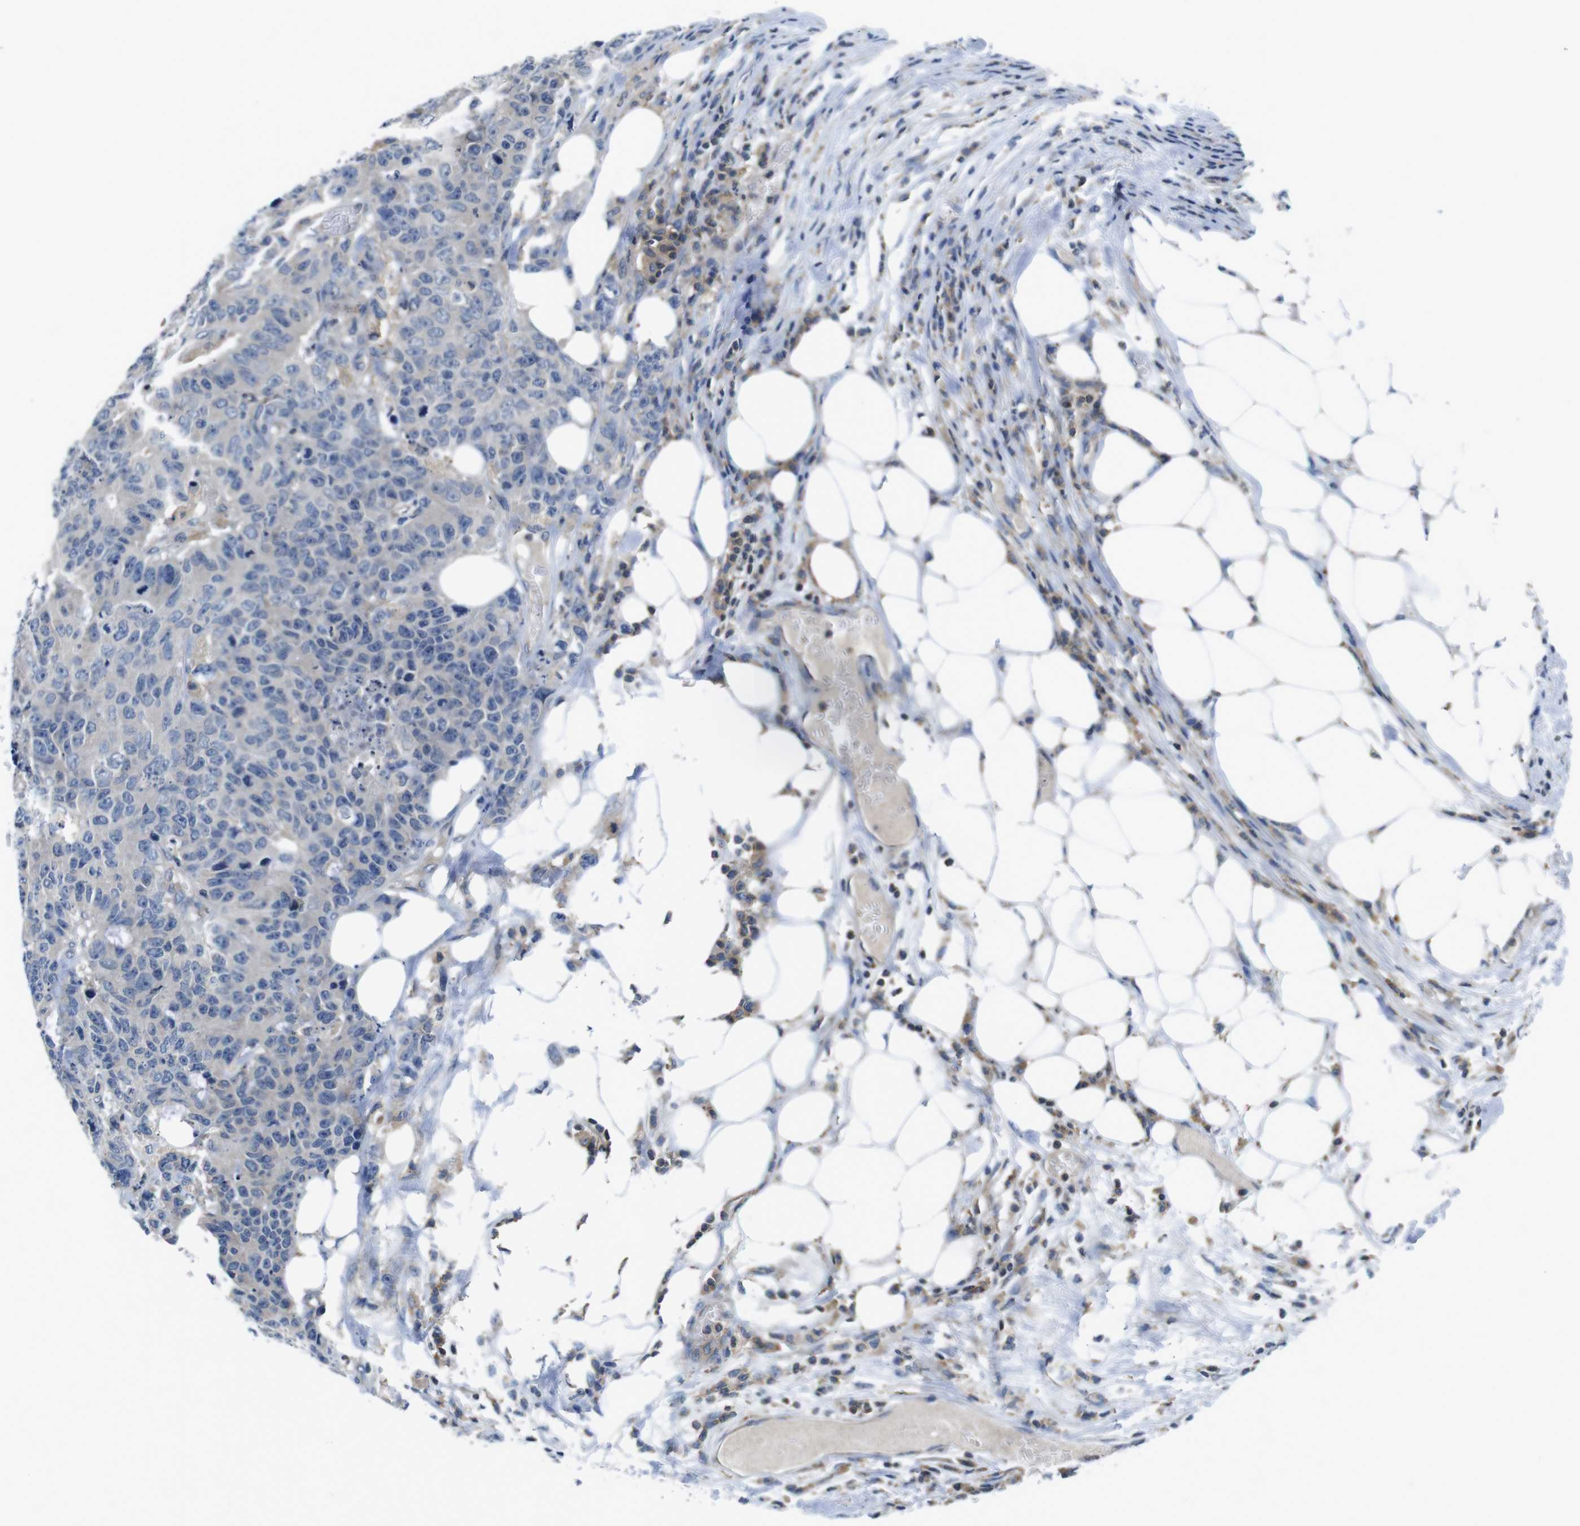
{"staining": {"intensity": "negative", "quantity": "none", "location": "none"}, "tissue": "colorectal cancer", "cell_type": "Tumor cells", "image_type": "cancer", "snomed": [{"axis": "morphology", "description": "Adenocarcinoma, NOS"}, {"axis": "topography", "description": "Colon"}], "caption": "Photomicrograph shows no protein positivity in tumor cells of adenocarcinoma (colorectal) tissue.", "gene": "PIK3CD", "patient": {"sex": "female", "age": 86}}